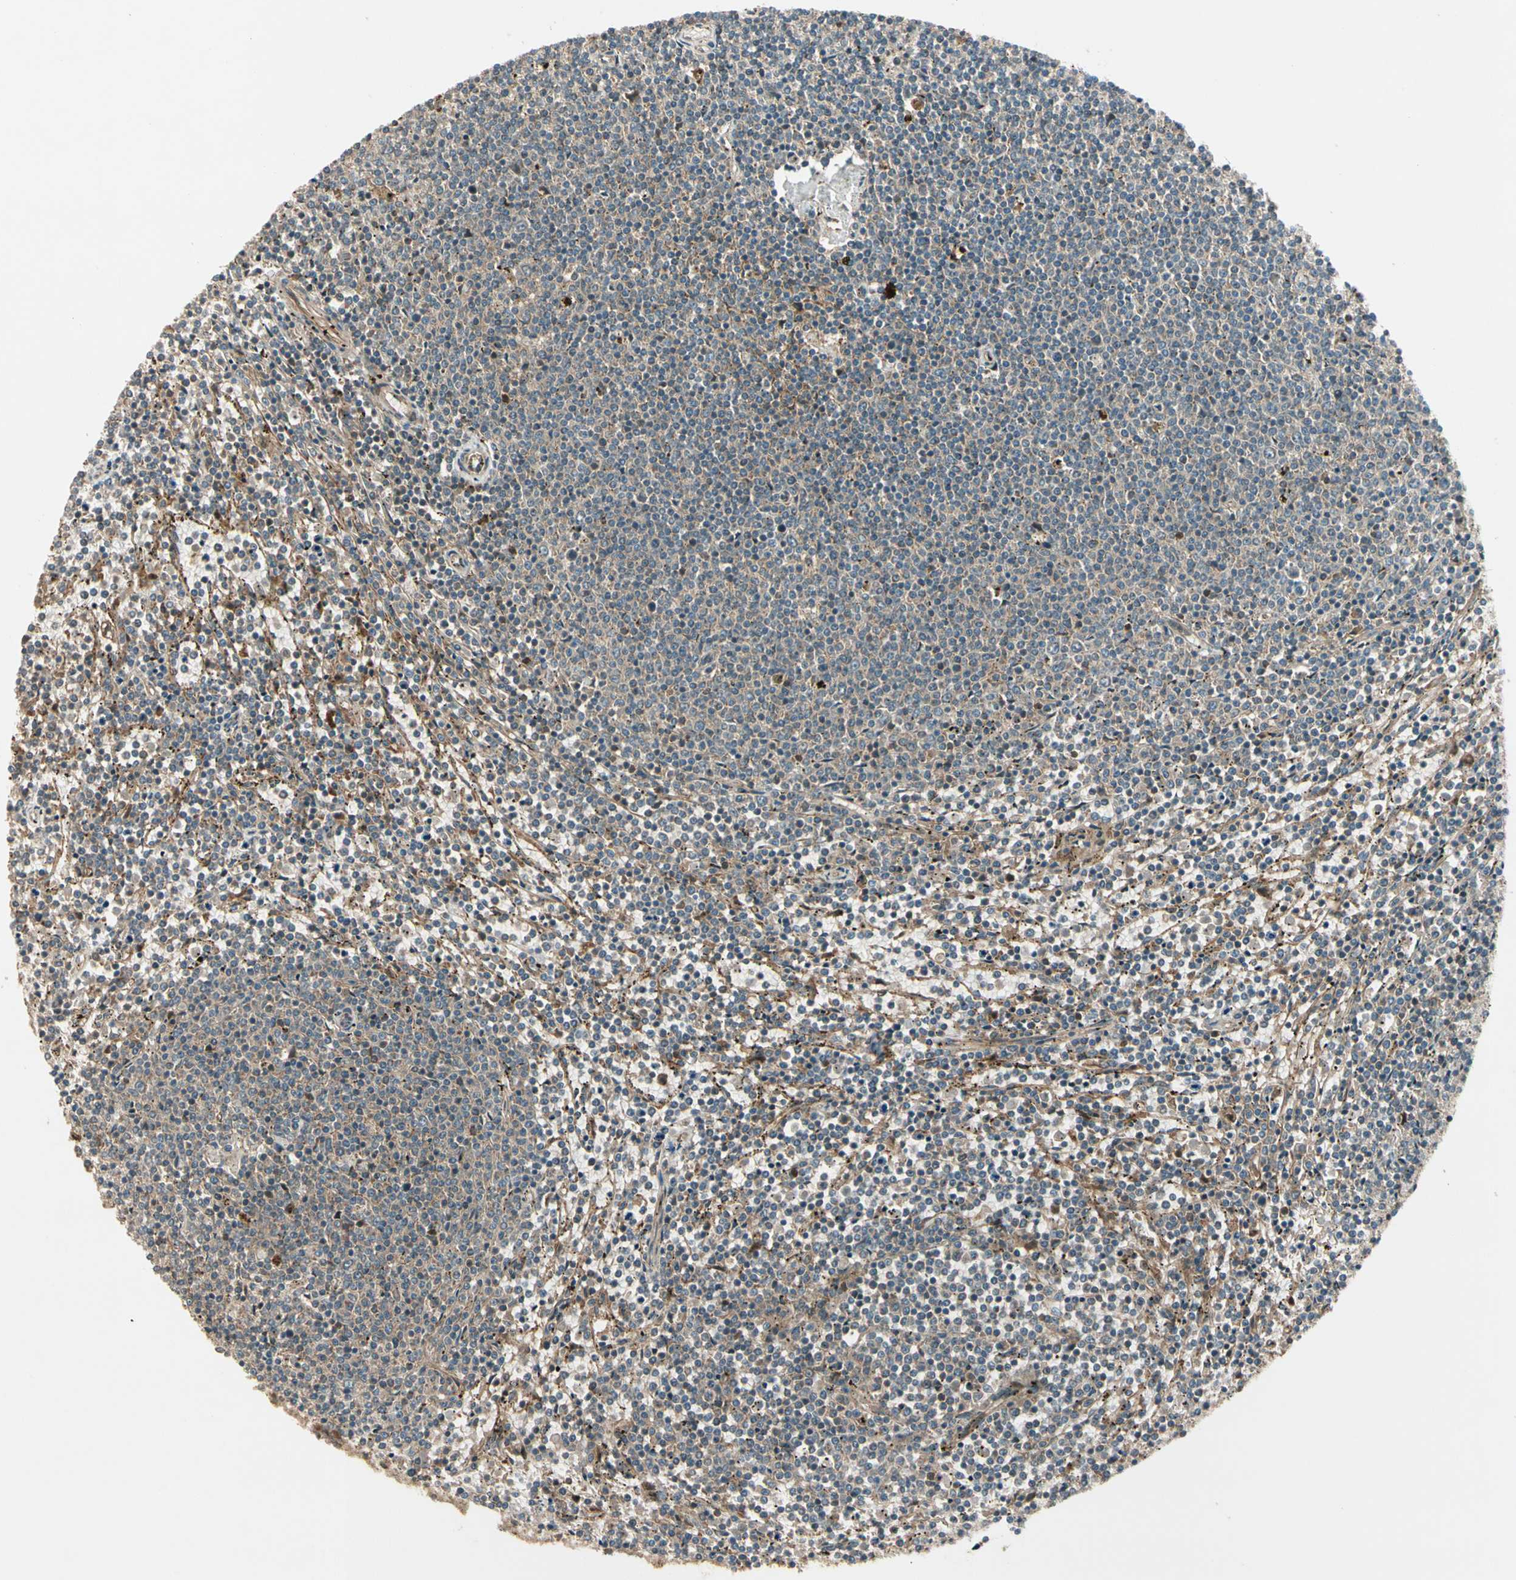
{"staining": {"intensity": "weak", "quantity": "25%-75%", "location": "cytoplasmic/membranous"}, "tissue": "lymphoma", "cell_type": "Tumor cells", "image_type": "cancer", "snomed": [{"axis": "morphology", "description": "Malignant lymphoma, non-Hodgkin's type, Low grade"}, {"axis": "topography", "description": "Spleen"}], "caption": "This photomicrograph demonstrates lymphoma stained with IHC to label a protein in brown. The cytoplasmic/membranous of tumor cells show weak positivity for the protein. Nuclei are counter-stained blue.", "gene": "ACVR1C", "patient": {"sex": "female", "age": 50}}